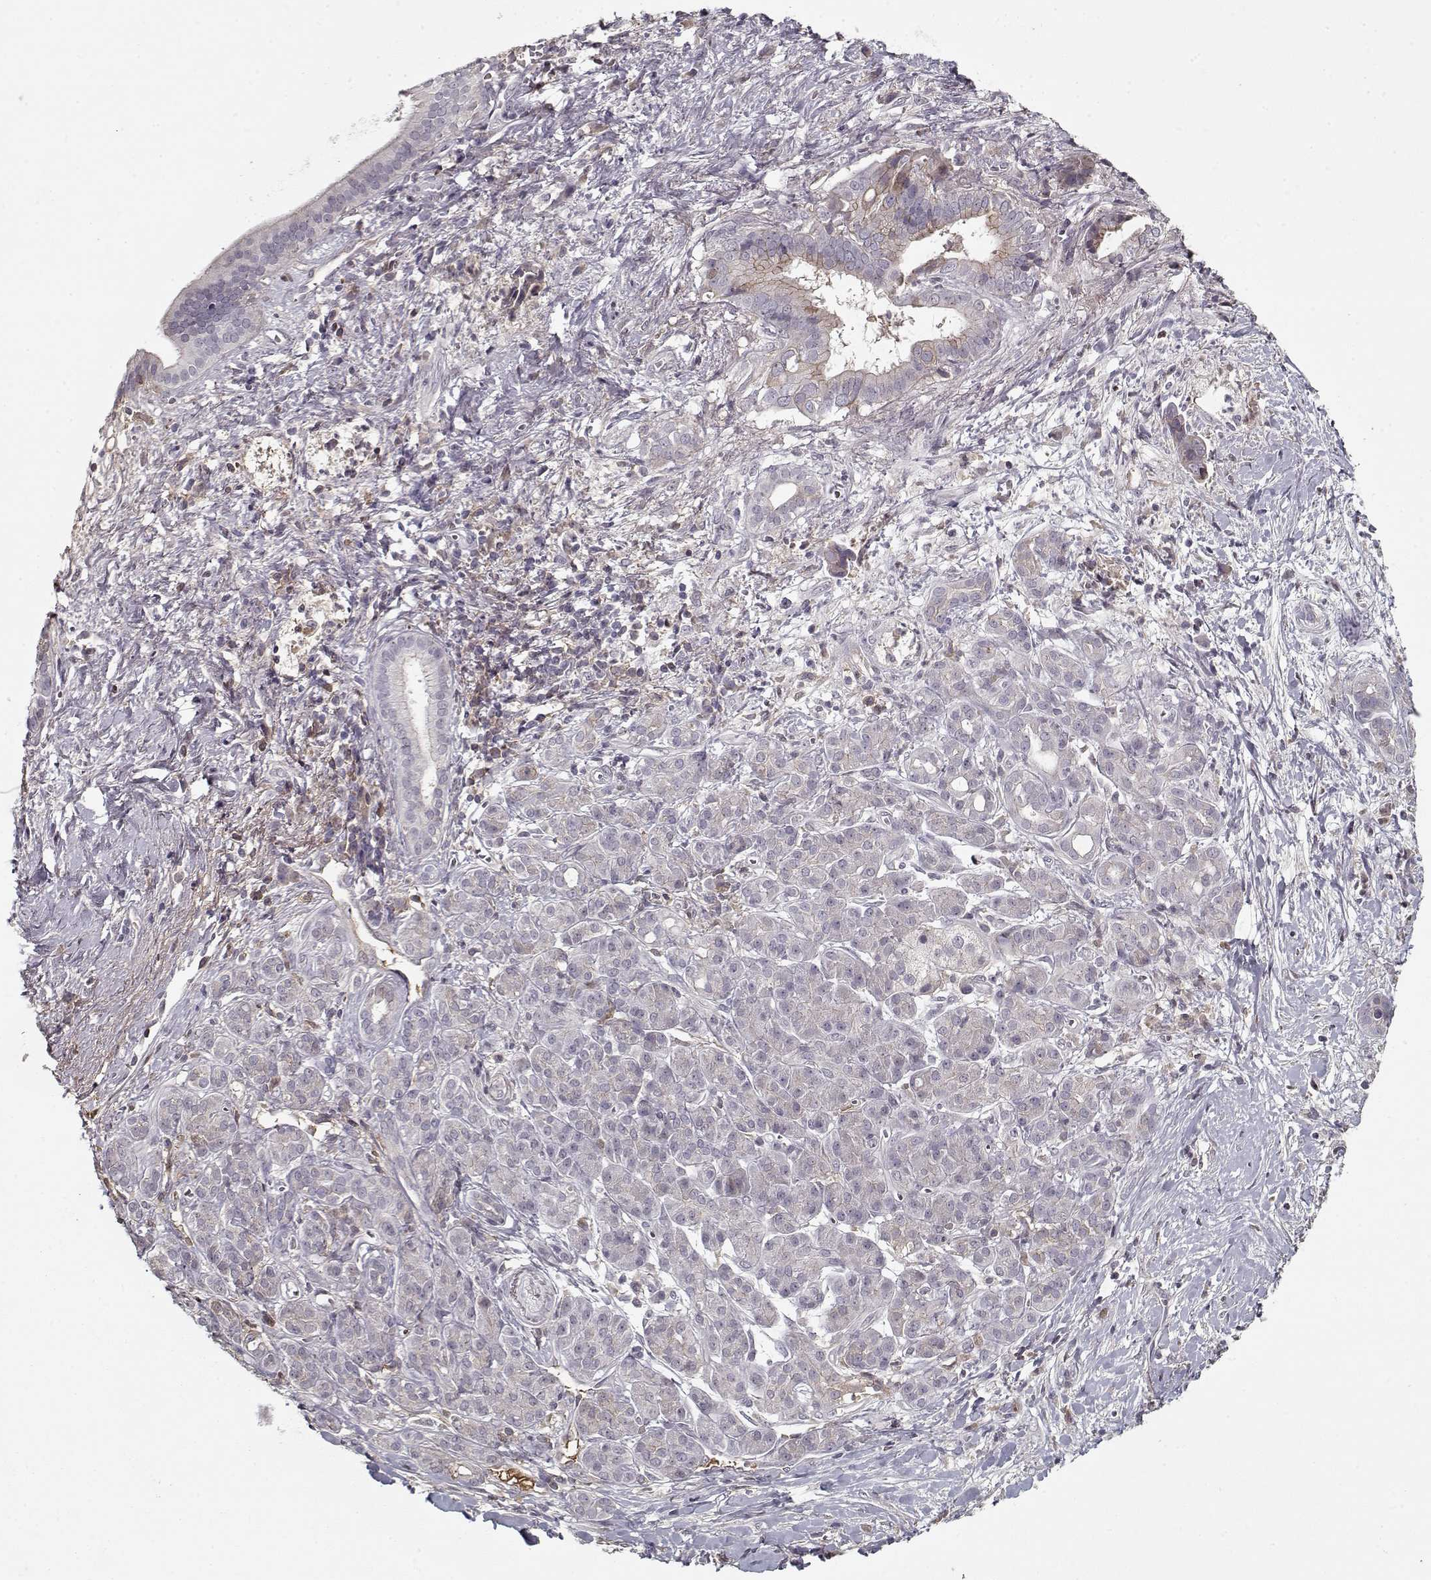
{"staining": {"intensity": "negative", "quantity": "none", "location": "none"}, "tissue": "pancreatic cancer", "cell_type": "Tumor cells", "image_type": "cancer", "snomed": [{"axis": "morphology", "description": "Adenocarcinoma, NOS"}, {"axis": "topography", "description": "Pancreas"}], "caption": "Immunohistochemical staining of human adenocarcinoma (pancreatic) demonstrates no significant expression in tumor cells.", "gene": "AFM", "patient": {"sex": "male", "age": 61}}